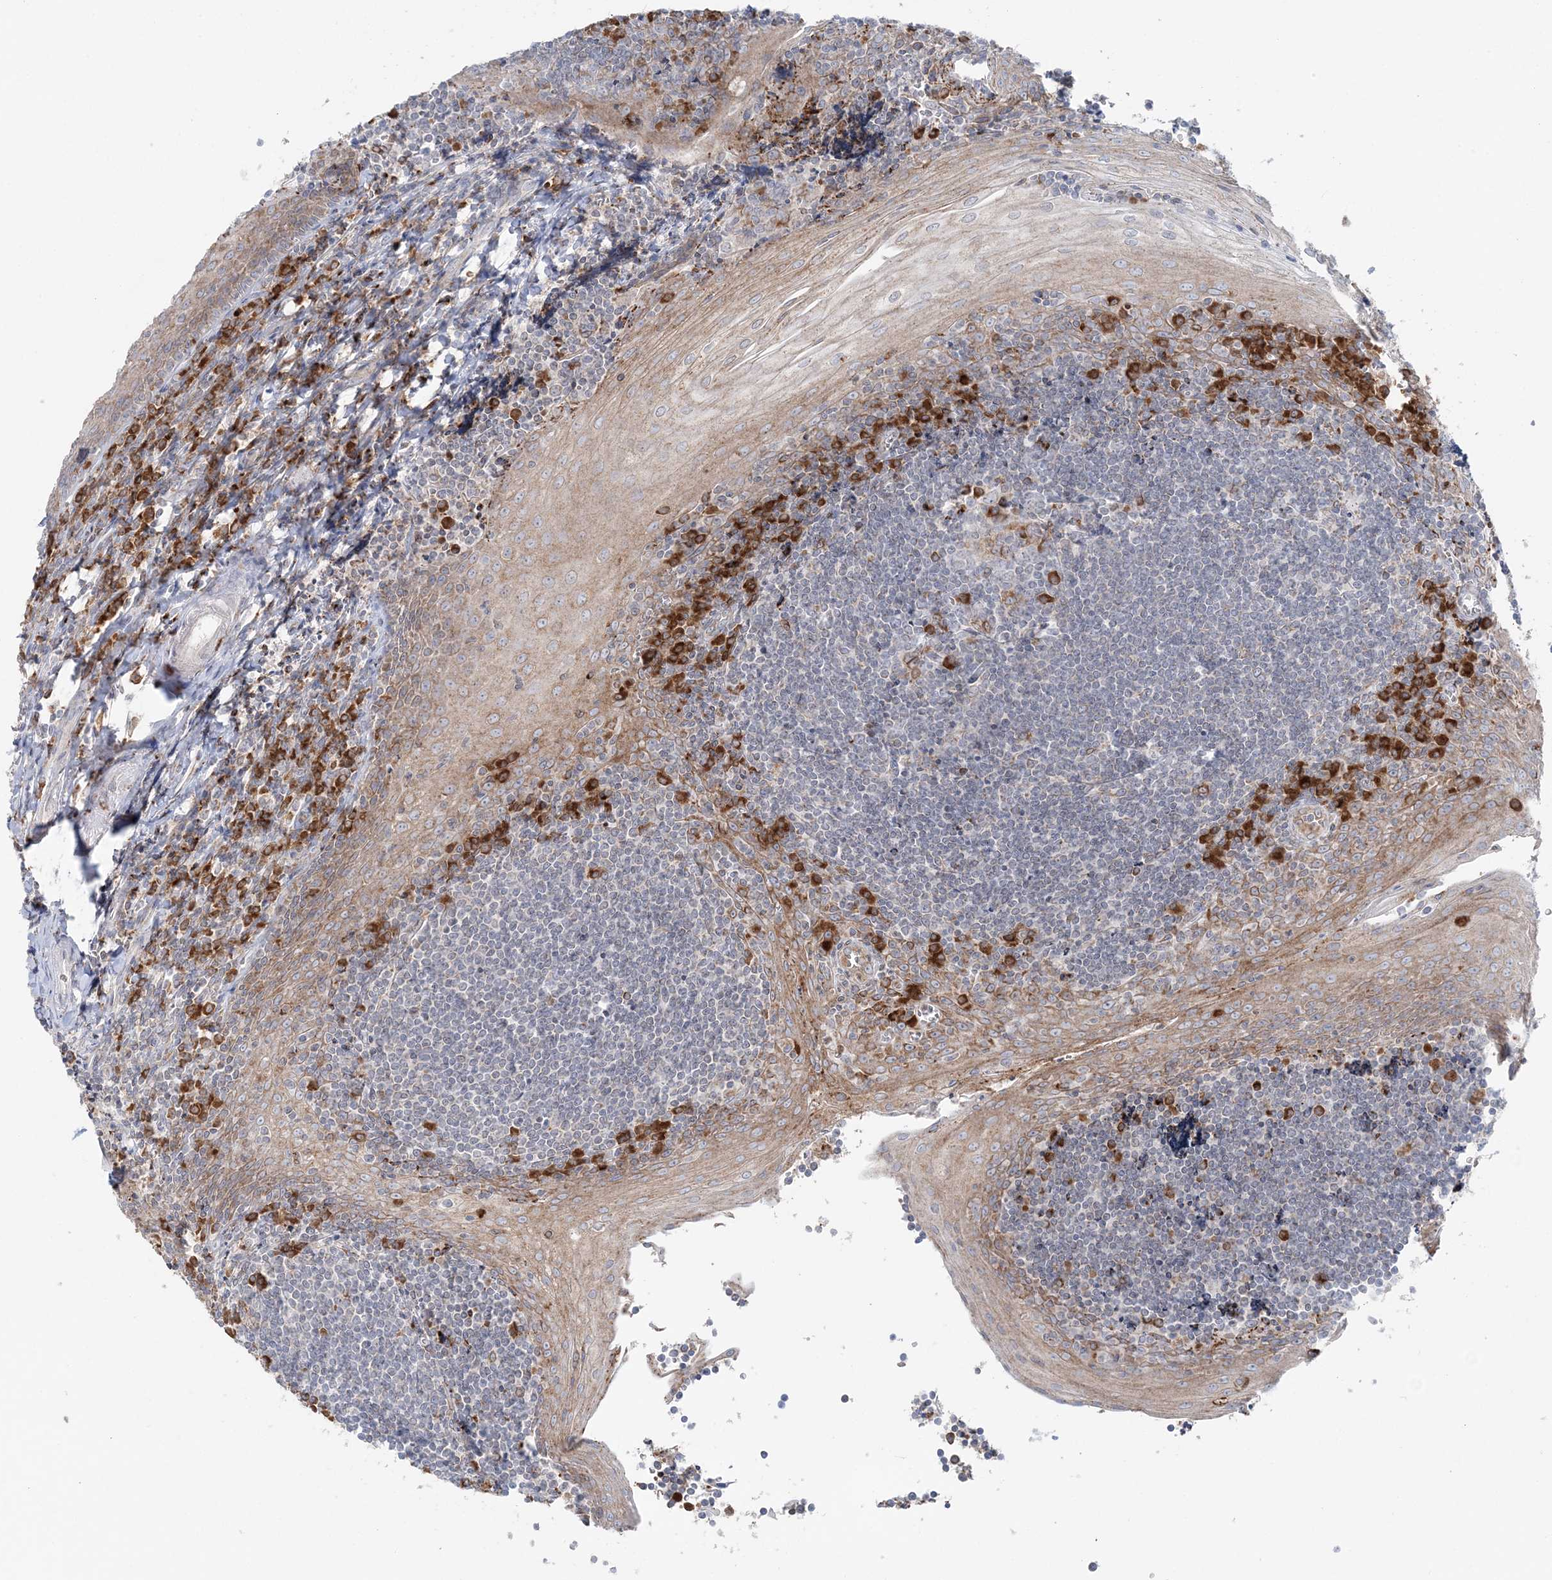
{"staining": {"intensity": "strong", "quantity": "<25%", "location": "cytoplasmic/membranous"}, "tissue": "tonsil", "cell_type": "Germinal center cells", "image_type": "normal", "snomed": [{"axis": "morphology", "description": "Normal tissue, NOS"}, {"axis": "topography", "description": "Tonsil"}], "caption": "A brown stain shows strong cytoplasmic/membranous positivity of a protein in germinal center cells of normal human tonsil.", "gene": "TMED10", "patient": {"sex": "male", "age": 27}}